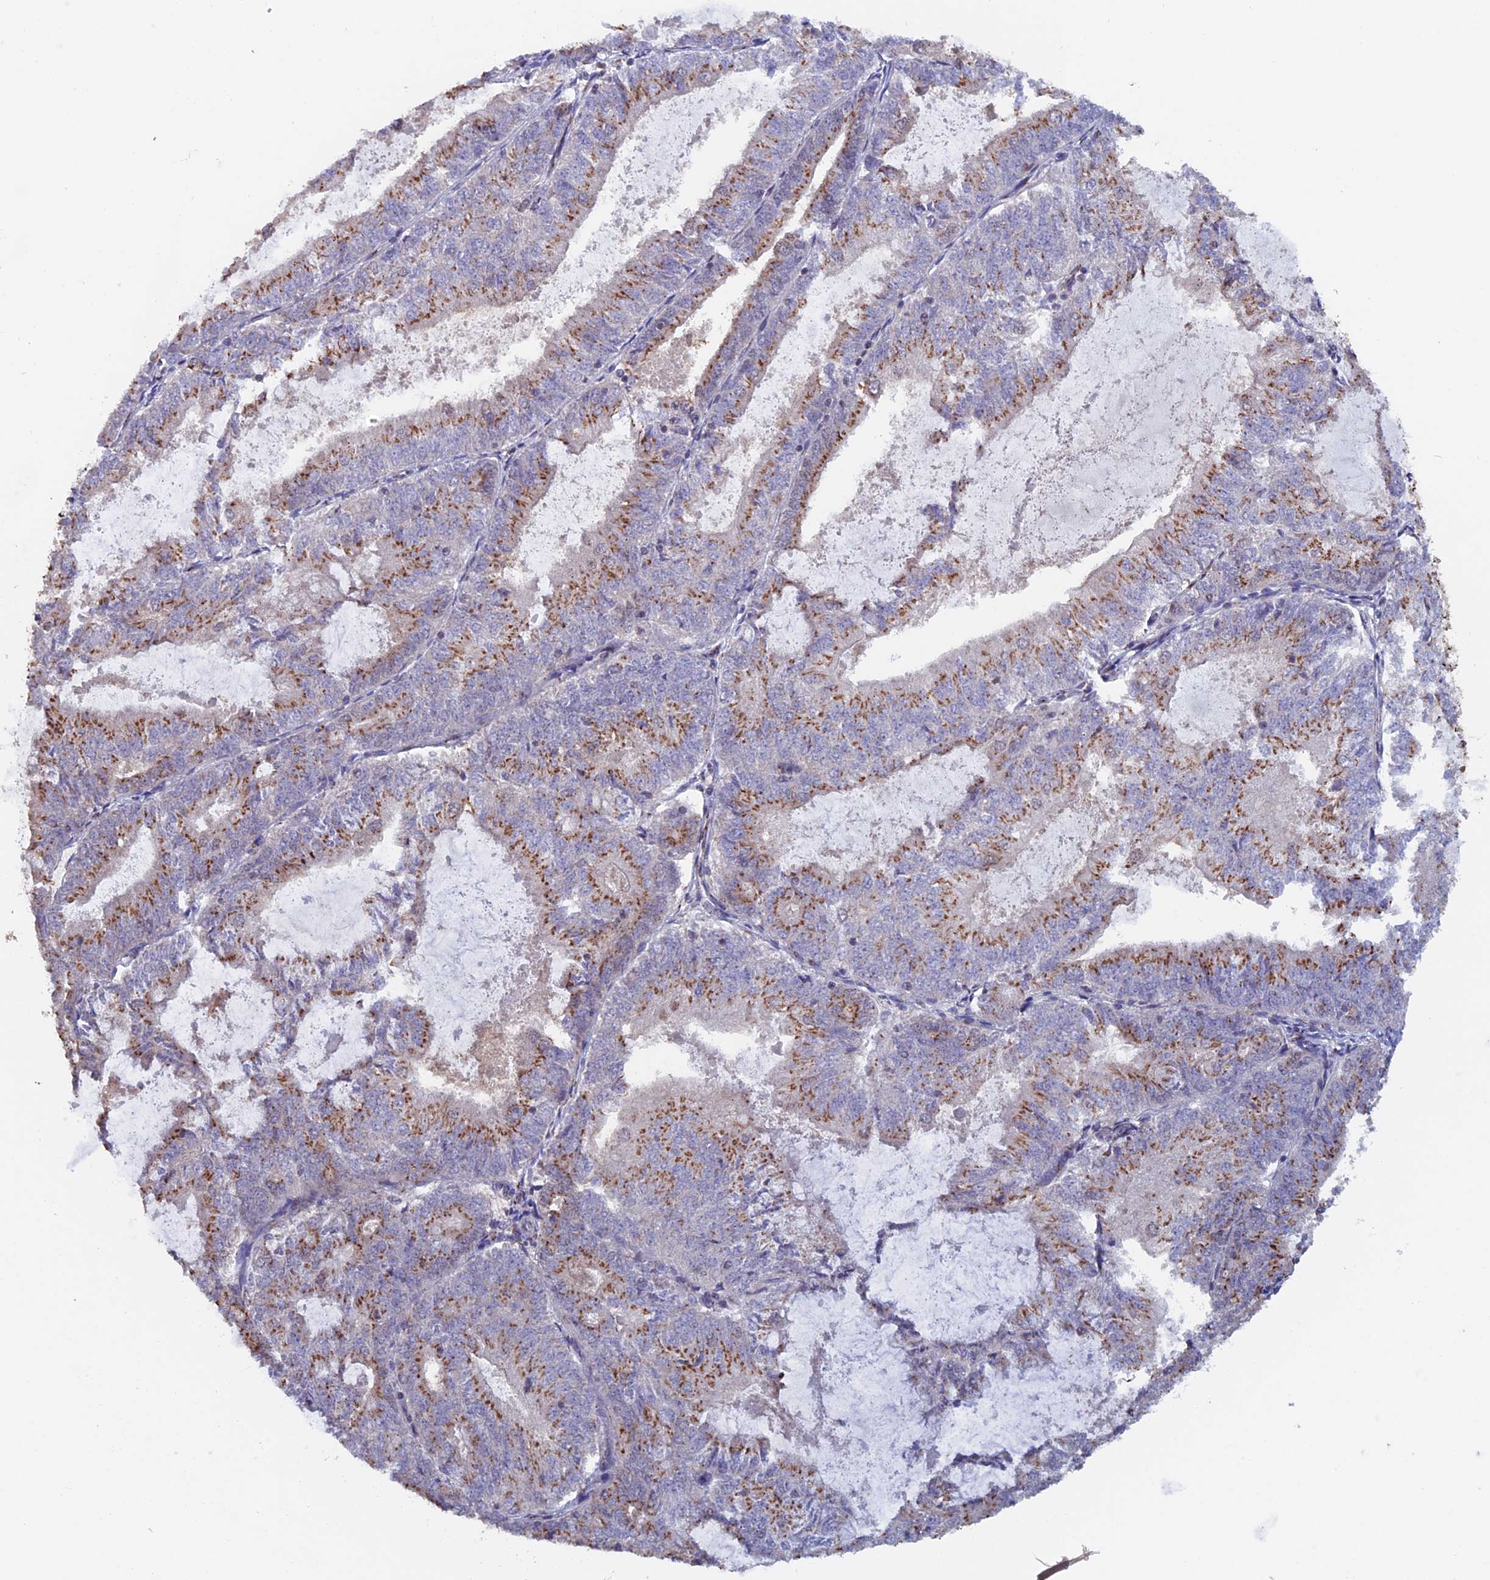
{"staining": {"intensity": "moderate", "quantity": ">75%", "location": "cytoplasmic/membranous"}, "tissue": "endometrial cancer", "cell_type": "Tumor cells", "image_type": "cancer", "snomed": [{"axis": "morphology", "description": "Adenocarcinoma, NOS"}, {"axis": "topography", "description": "Endometrium"}], "caption": "Moderate cytoplasmic/membranous positivity is appreciated in approximately >75% of tumor cells in endometrial adenocarcinoma.", "gene": "PIGQ", "patient": {"sex": "female", "age": 57}}